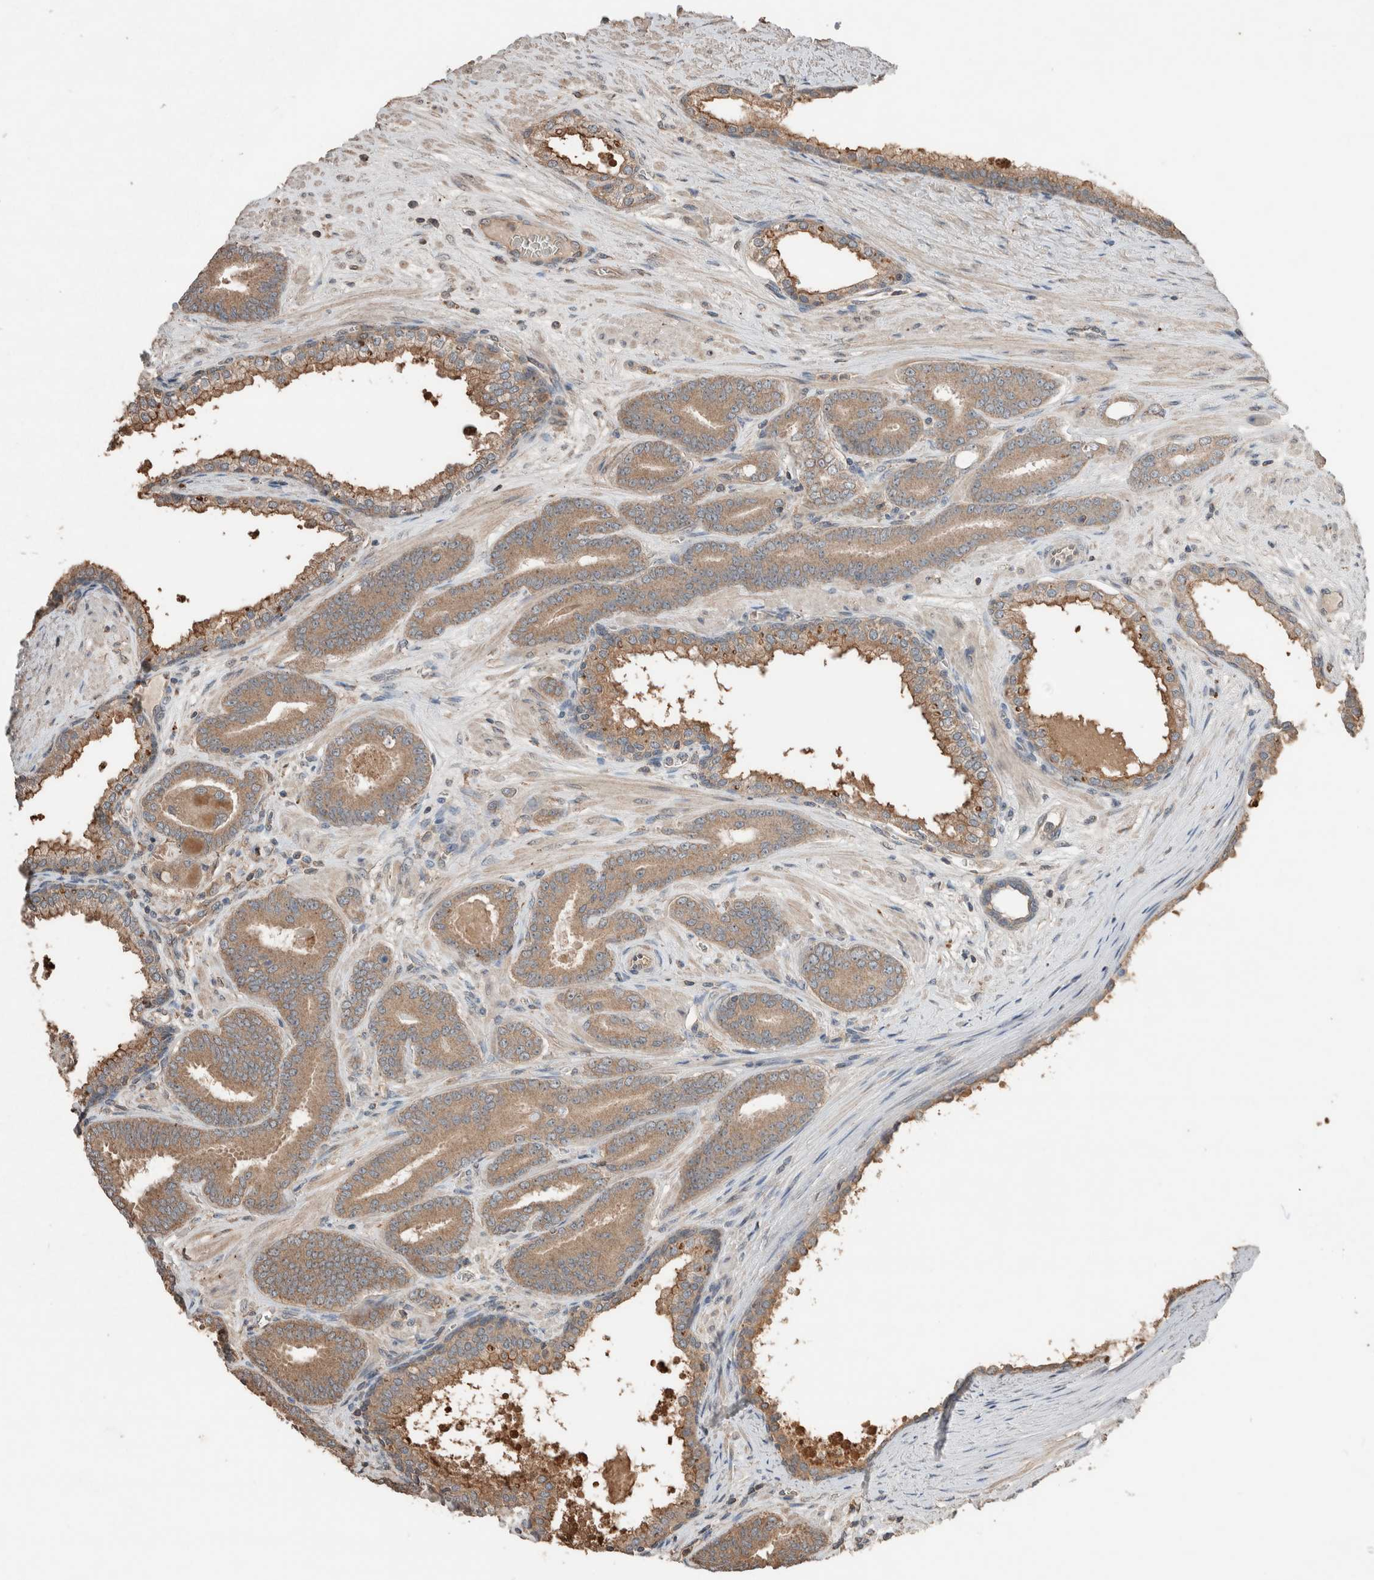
{"staining": {"intensity": "weak", "quantity": ">75%", "location": "cytoplasmic/membranous"}, "tissue": "prostate cancer", "cell_type": "Tumor cells", "image_type": "cancer", "snomed": [{"axis": "morphology", "description": "Adenocarcinoma, Low grade"}, {"axis": "topography", "description": "Prostate"}], "caption": "Weak cytoplasmic/membranous protein expression is identified in approximately >75% of tumor cells in prostate cancer.", "gene": "ERAP2", "patient": {"sex": "male", "age": 62}}